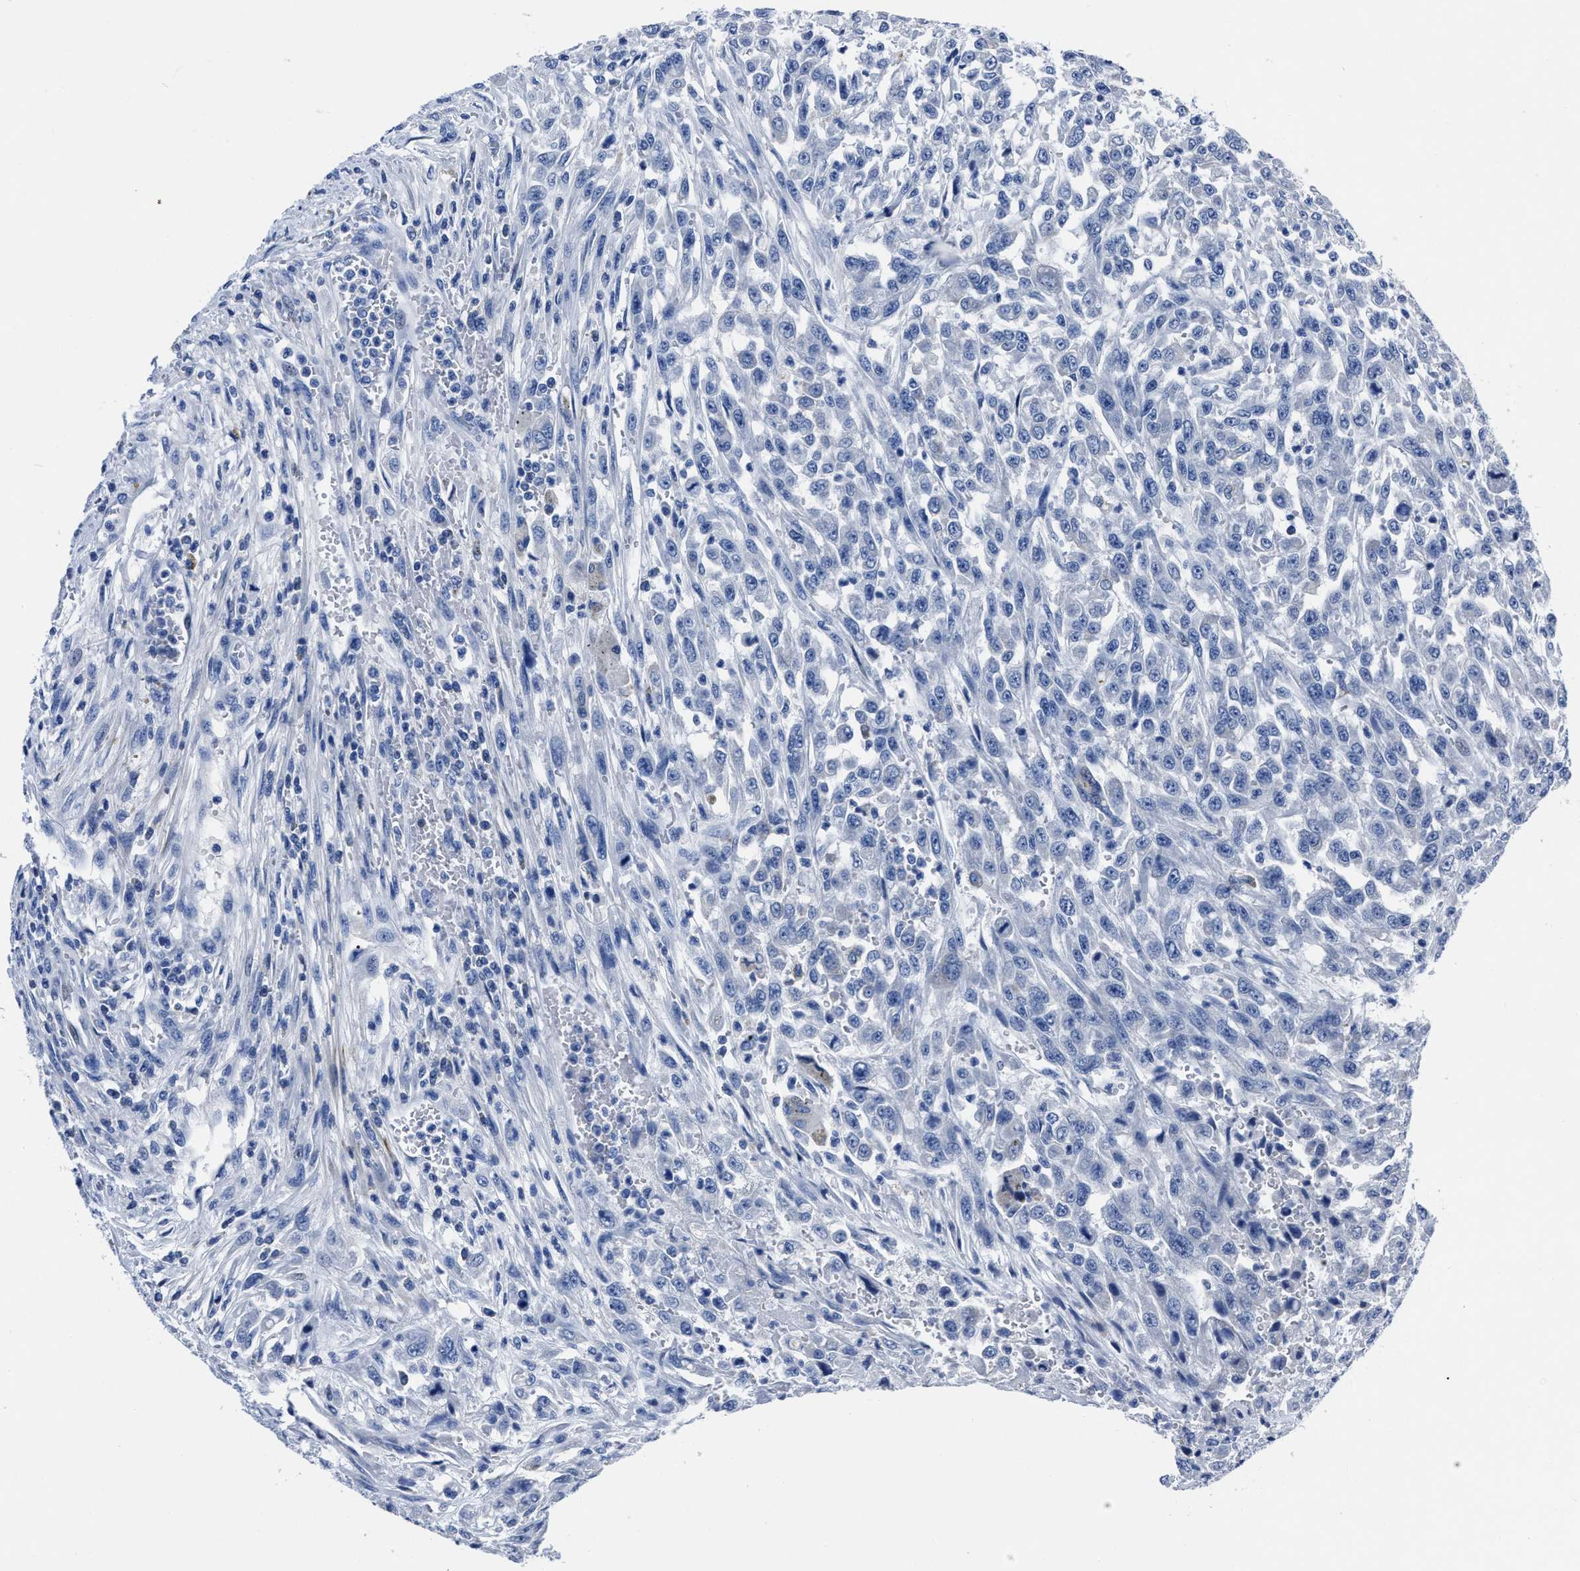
{"staining": {"intensity": "negative", "quantity": "none", "location": "none"}, "tissue": "urothelial cancer", "cell_type": "Tumor cells", "image_type": "cancer", "snomed": [{"axis": "morphology", "description": "Urothelial carcinoma, High grade"}, {"axis": "topography", "description": "Urinary bladder"}], "caption": "The IHC photomicrograph has no significant staining in tumor cells of high-grade urothelial carcinoma tissue.", "gene": "MOV10L1", "patient": {"sex": "male", "age": 46}}